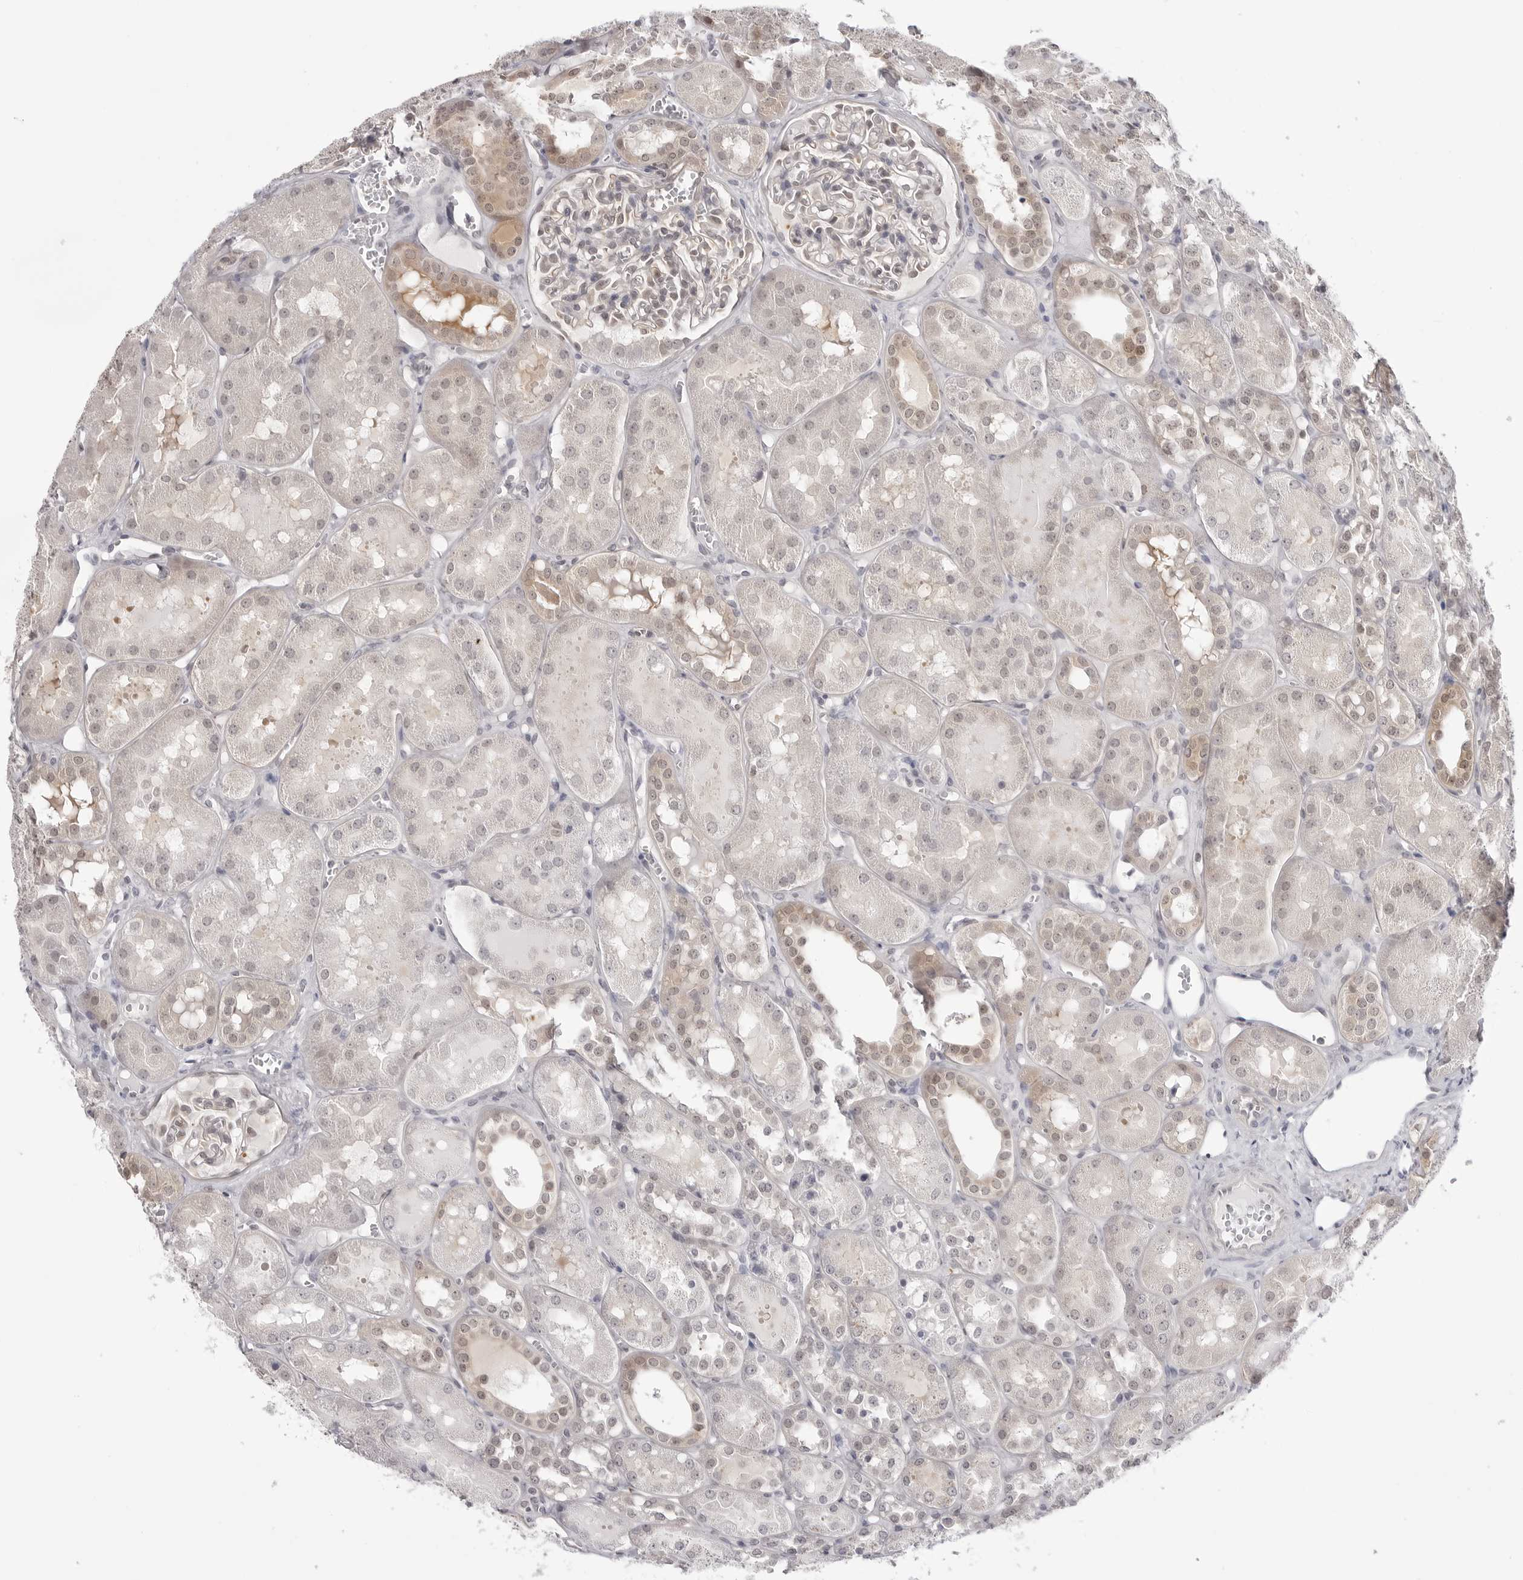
{"staining": {"intensity": "weak", "quantity": "<25%", "location": "nuclear"}, "tissue": "kidney", "cell_type": "Cells in glomeruli", "image_type": "normal", "snomed": [{"axis": "morphology", "description": "Normal tissue, NOS"}, {"axis": "topography", "description": "Kidney"}], "caption": "IHC of normal human kidney displays no staining in cells in glomeruli.", "gene": "YWHAG", "patient": {"sex": "male", "age": 16}}